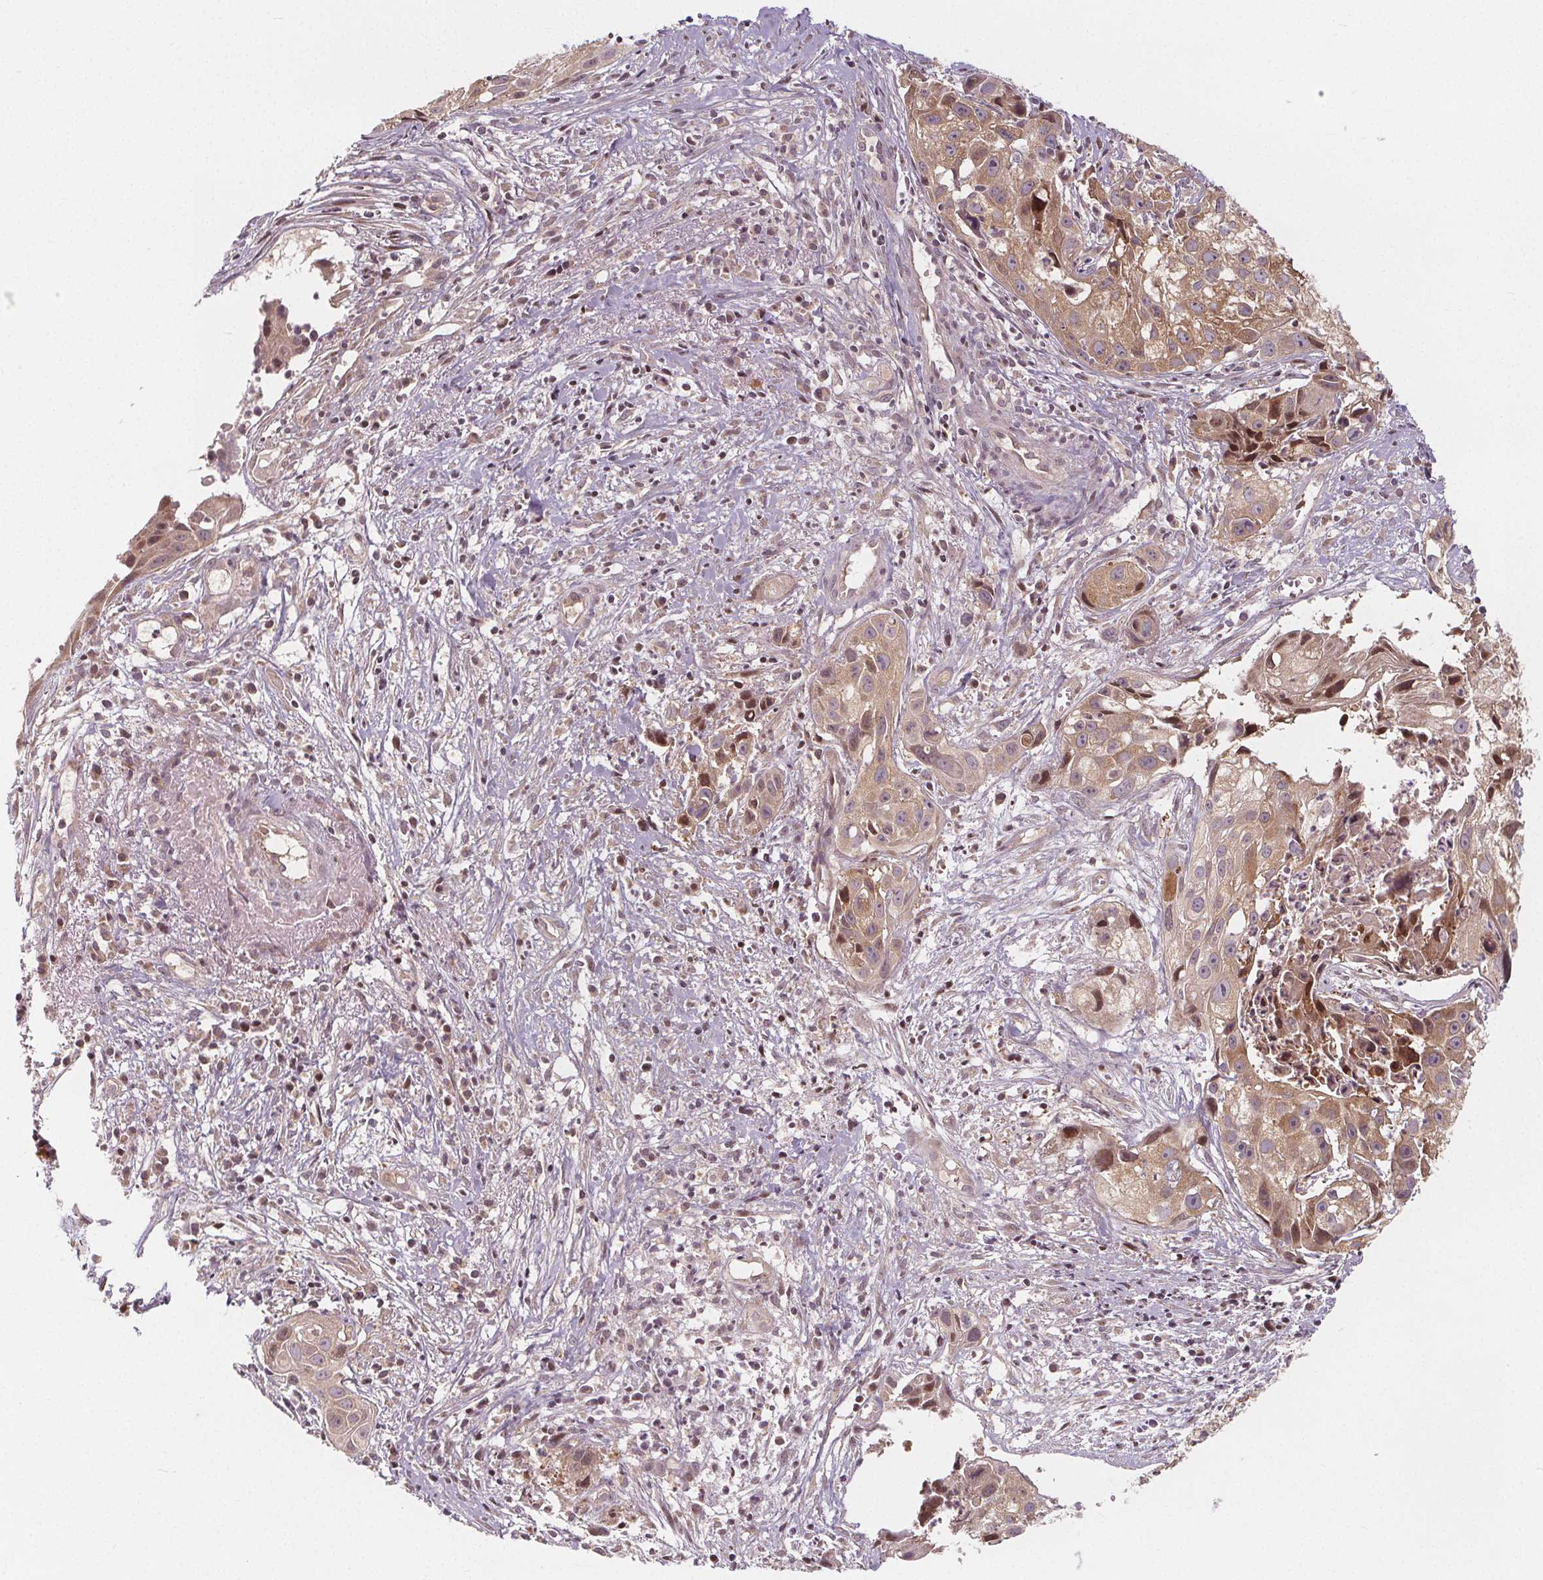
{"staining": {"intensity": "moderate", "quantity": ">75%", "location": "cytoplasmic/membranous,nuclear"}, "tissue": "cervical cancer", "cell_type": "Tumor cells", "image_type": "cancer", "snomed": [{"axis": "morphology", "description": "Squamous cell carcinoma, NOS"}, {"axis": "topography", "description": "Cervix"}], "caption": "This histopathology image shows immunohistochemistry (IHC) staining of human cervical cancer (squamous cell carcinoma), with medium moderate cytoplasmic/membranous and nuclear expression in approximately >75% of tumor cells.", "gene": "AKT1S1", "patient": {"sex": "female", "age": 53}}